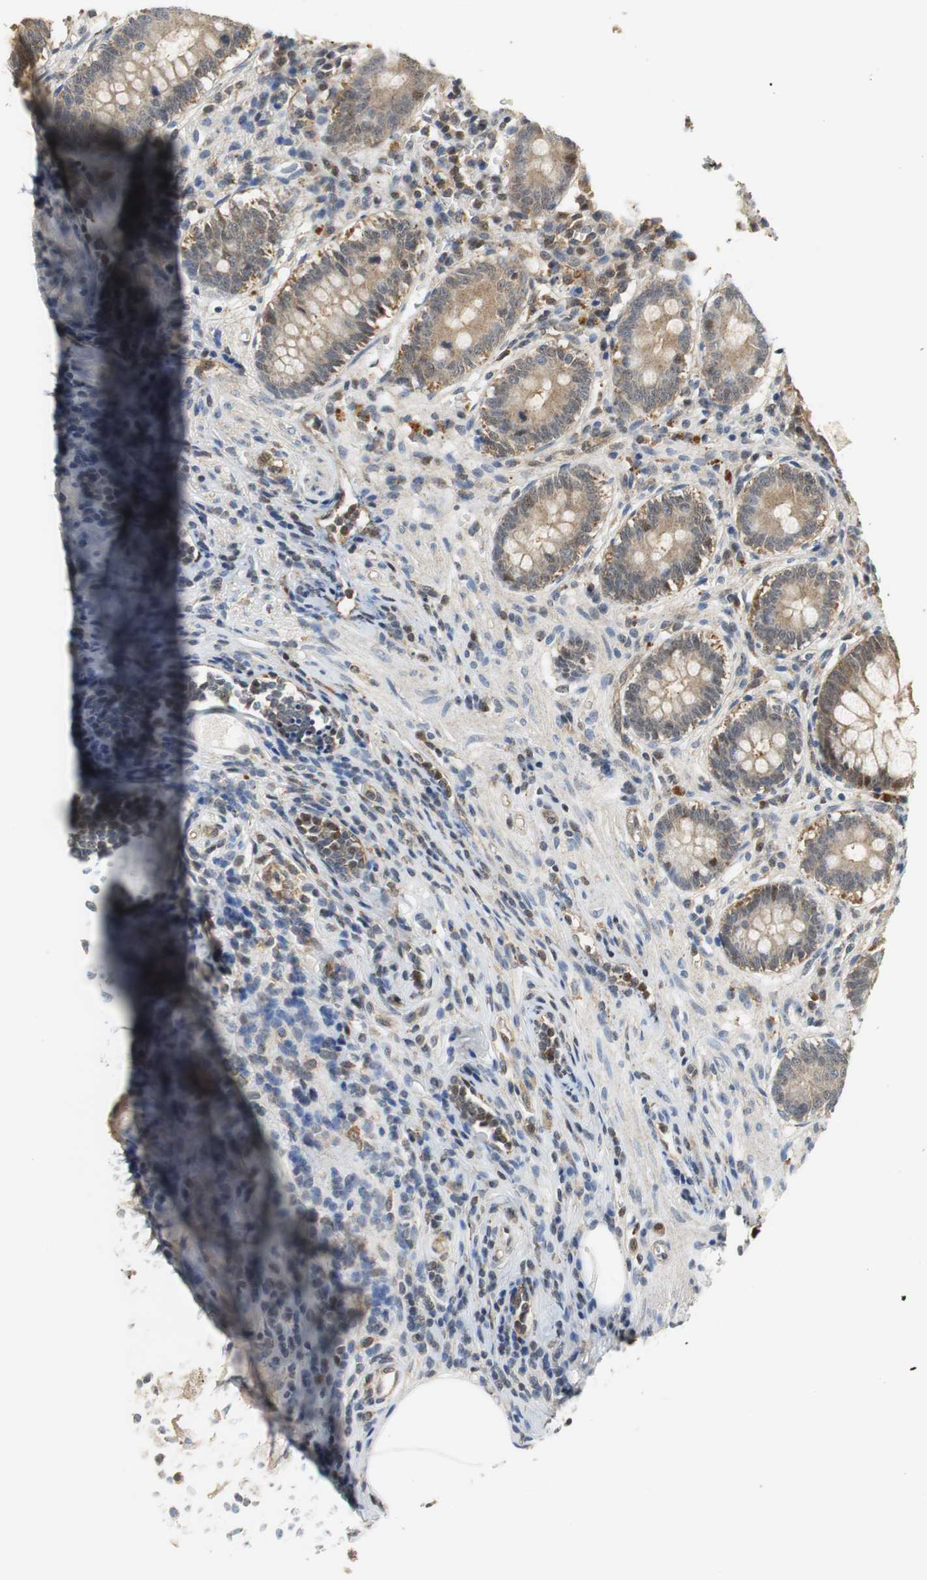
{"staining": {"intensity": "moderate", "quantity": ">75%", "location": "cytoplasmic/membranous"}, "tissue": "appendix", "cell_type": "Glandular cells", "image_type": "normal", "snomed": [{"axis": "morphology", "description": "Normal tissue, NOS"}, {"axis": "topography", "description": "Appendix"}], "caption": "IHC image of benign appendix stained for a protein (brown), which exhibits medium levels of moderate cytoplasmic/membranous staining in approximately >75% of glandular cells.", "gene": "GSDMD", "patient": {"sex": "female", "age": 50}}